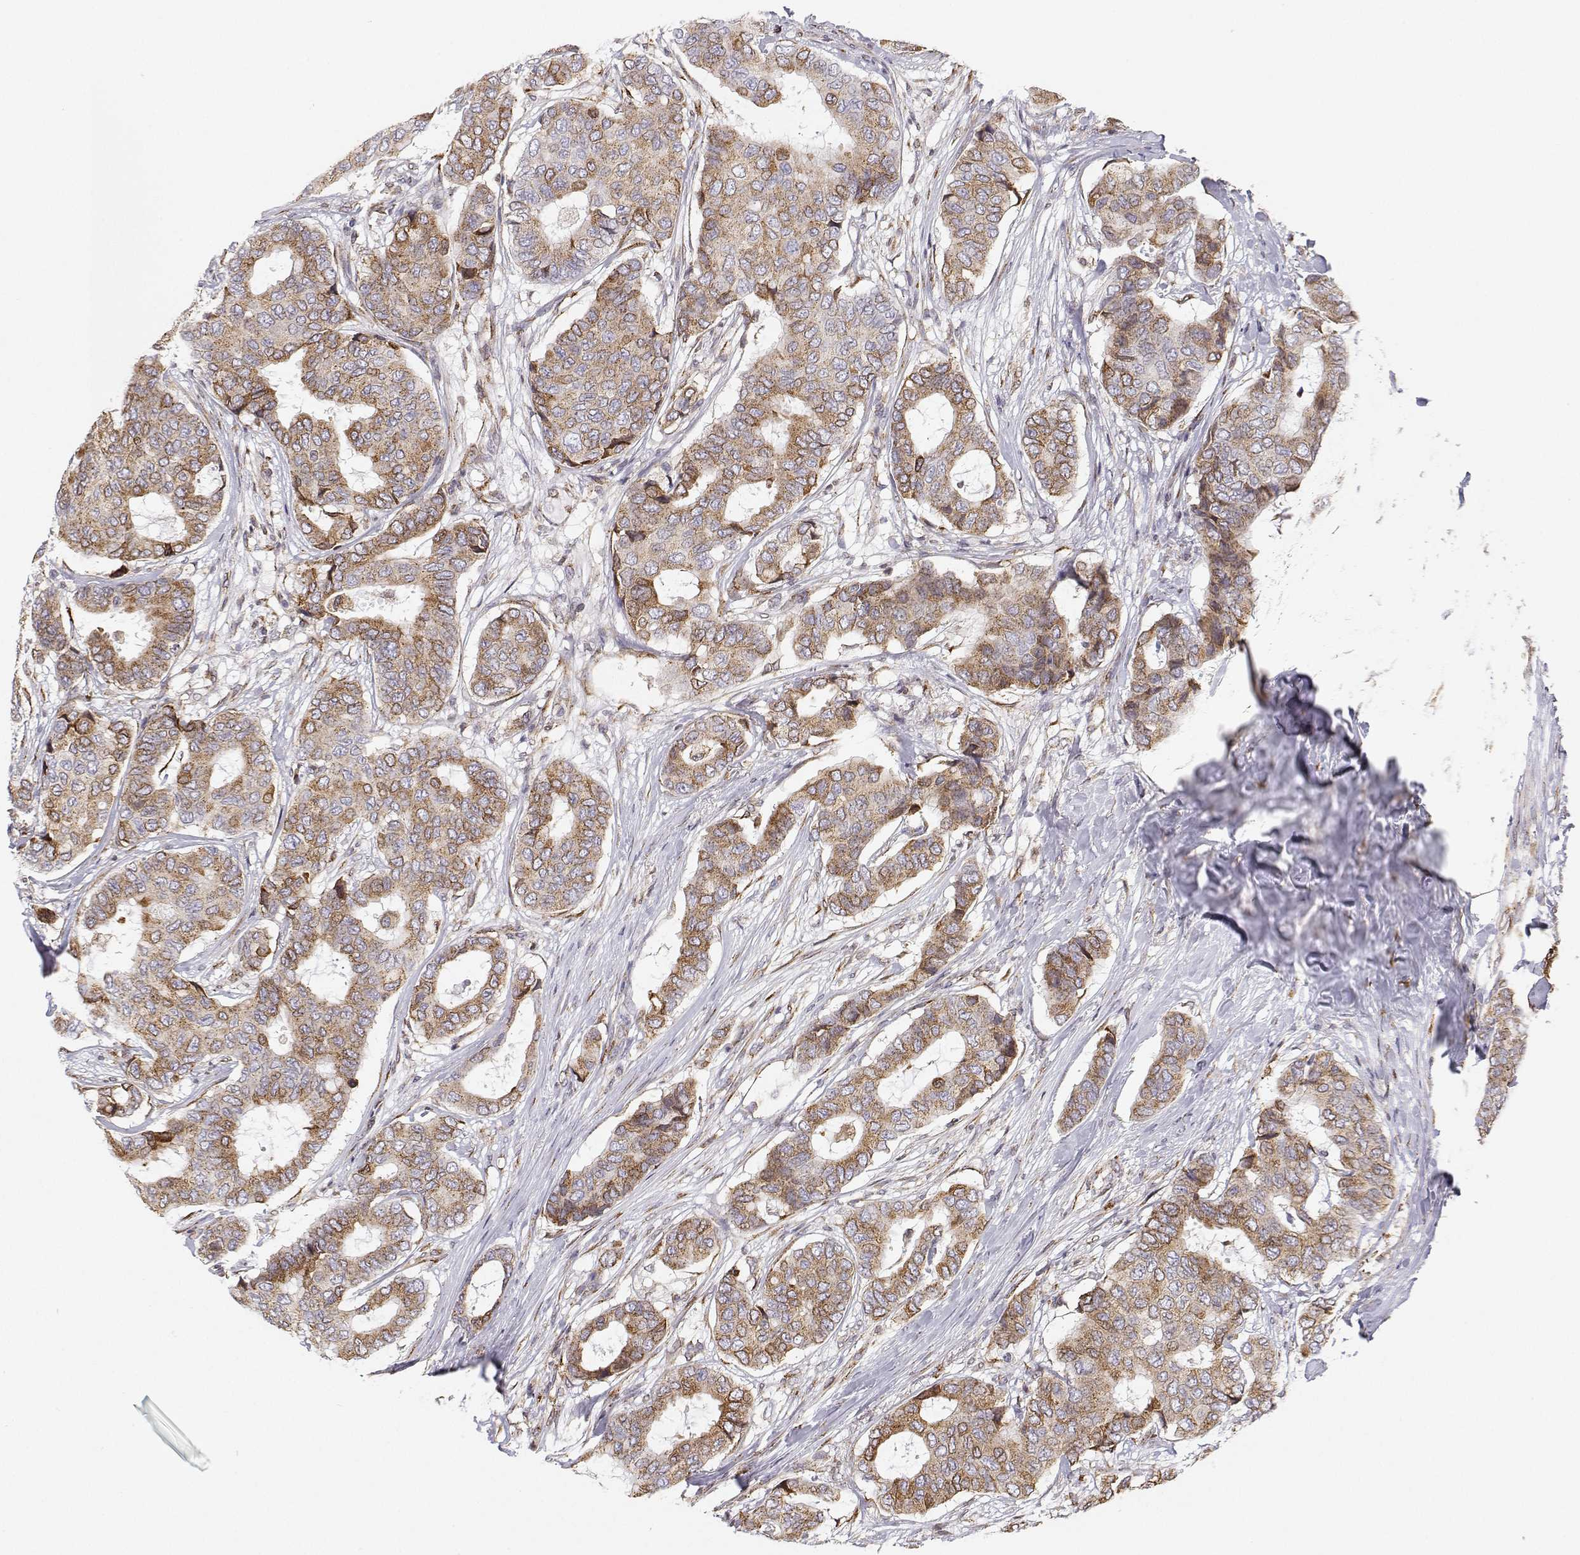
{"staining": {"intensity": "moderate", "quantity": ">75%", "location": "cytoplasmic/membranous"}, "tissue": "breast cancer", "cell_type": "Tumor cells", "image_type": "cancer", "snomed": [{"axis": "morphology", "description": "Duct carcinoma"}, {"axis": "topography", "description": "Breast"}], "caption": "Intraductal carcinoma (breast) was stained to show a protein in brown. There is medium levels of moderate cytoplasmic/membranous positivity in approximately >75% of tumor cells.", "gene": "STARD13", "patient": {"sex": "female", "age": 75}}